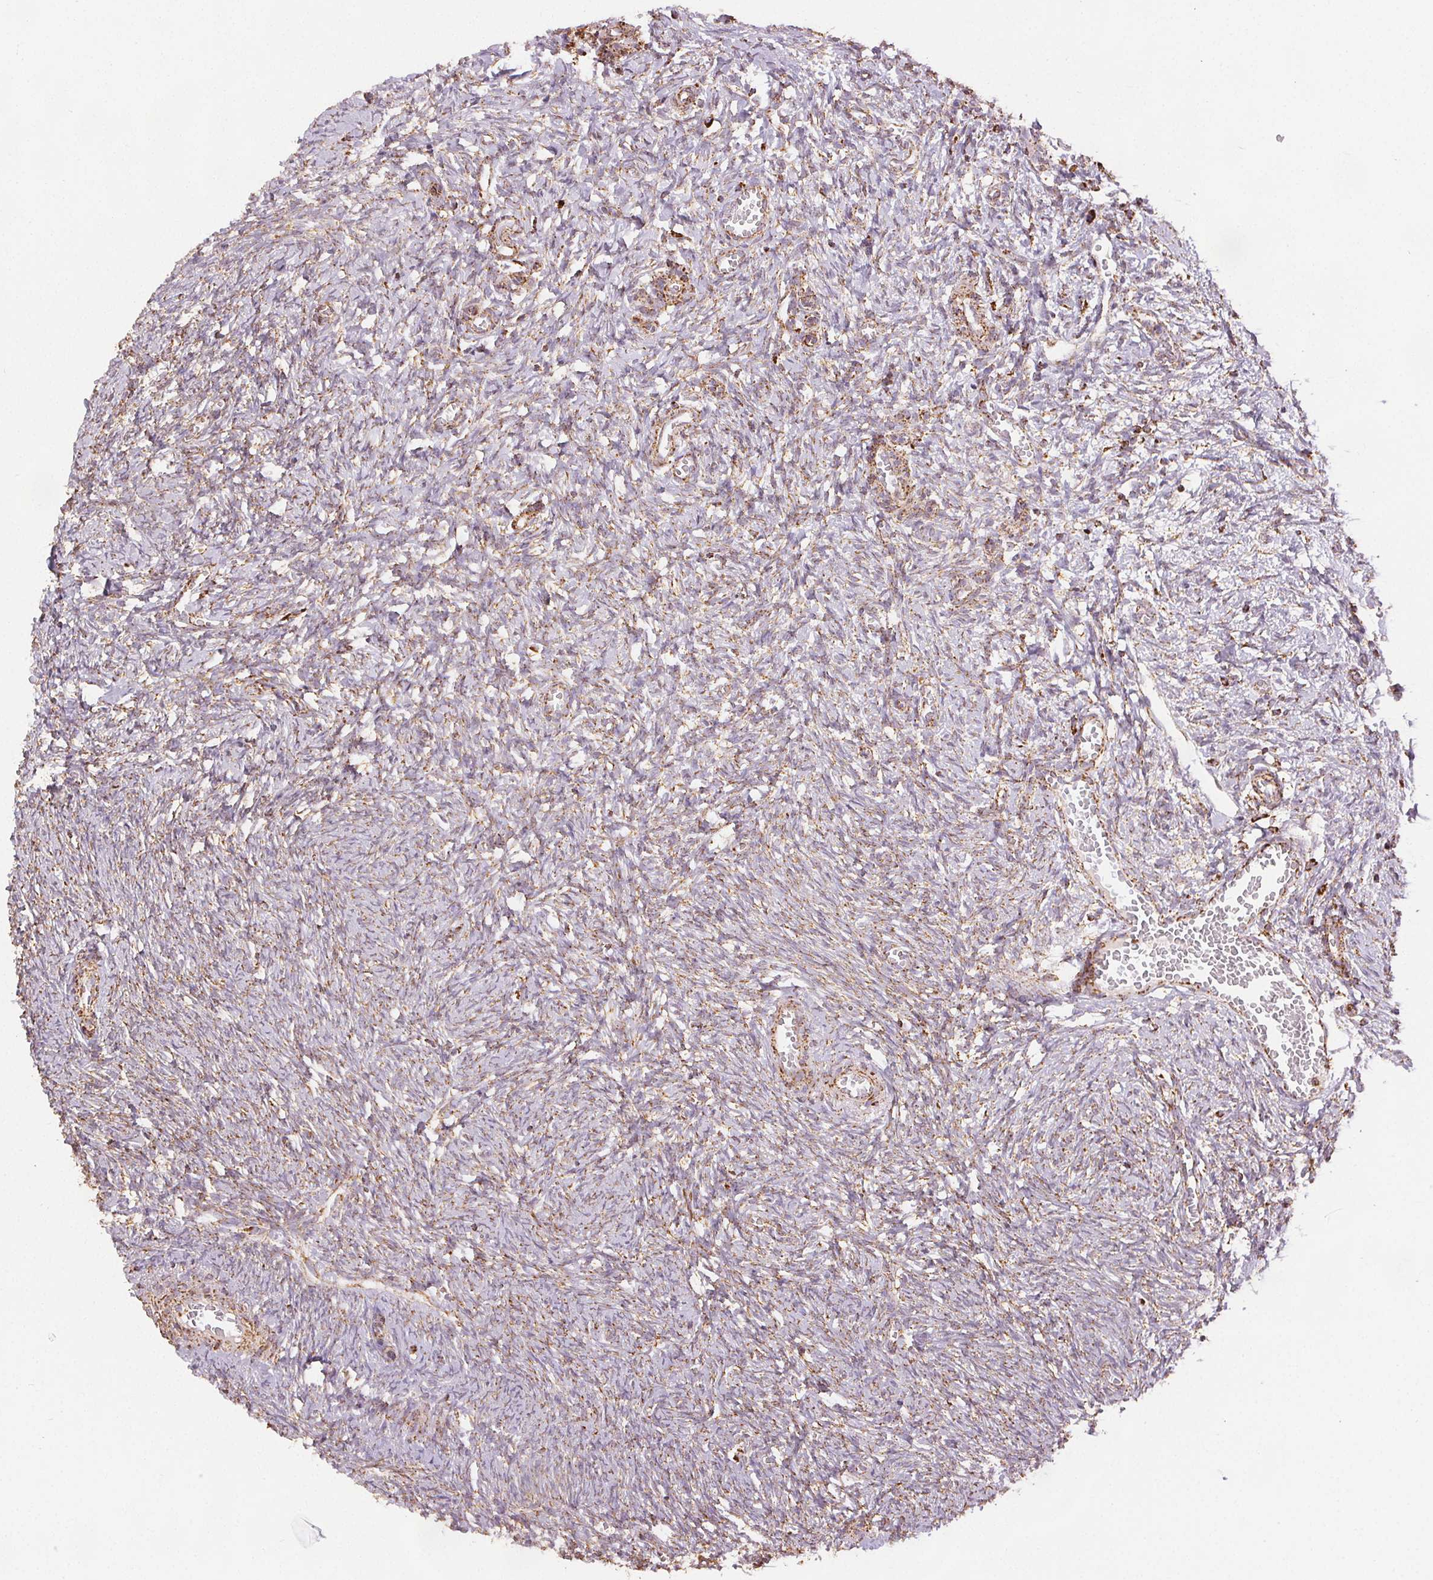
{"staining": {"intensity": "strong", "quantity": ">75%", "location": "cytoplasmic/membranous"}, "tissue": "ovary", "cell_type": "Follicle cells", "image_type": "normal", "snomed": [{"axis": "morphology", "description": "Normal tissue, NOS"}, {"axis": "topography", "description": "Ovary"}], "caption": "Follicle cells display high levels of strong cytoplasmic/membranous positivity in about >75% of cells in unremarkable human ovary.", "gene": "SDHB", "patient": {"sex": "female", "age": 41}}